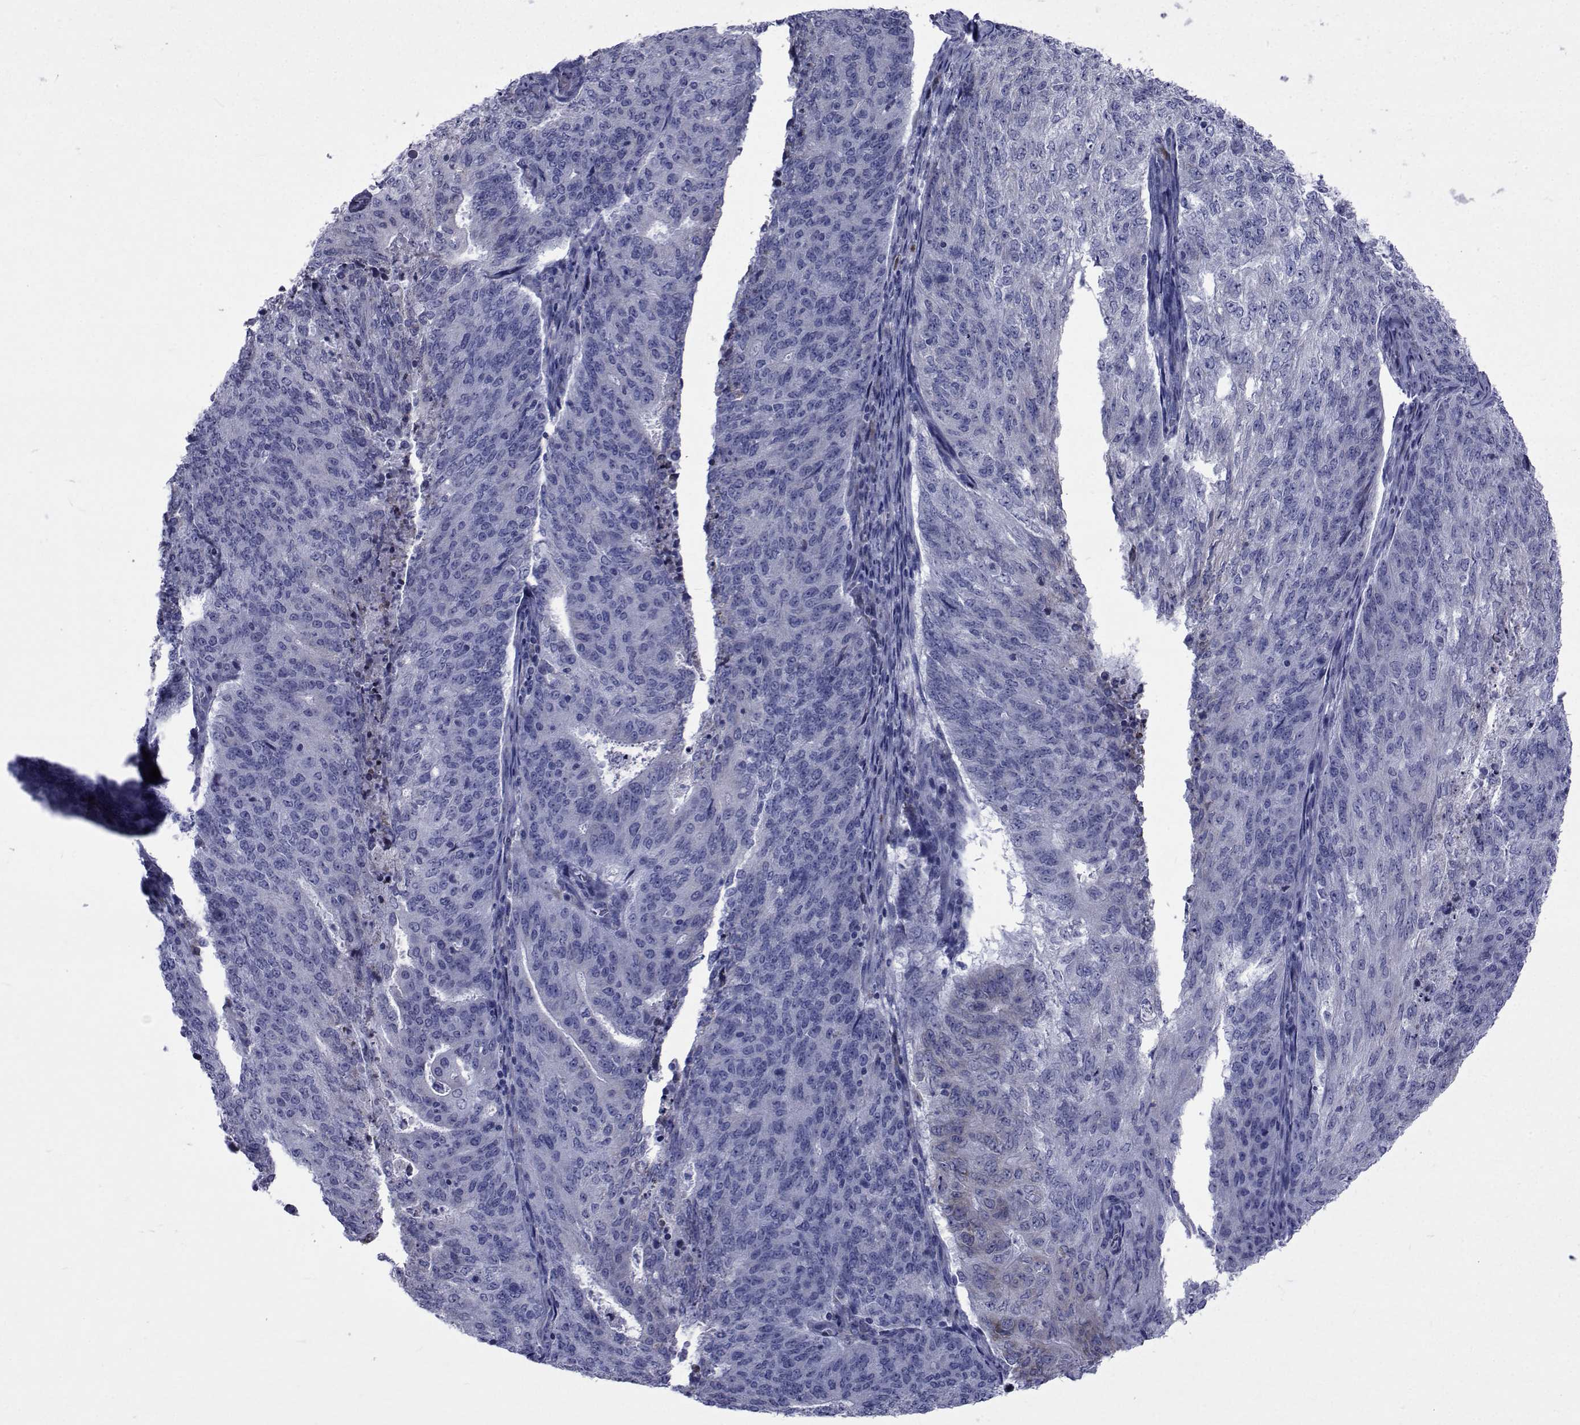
{"staining": {"intensity": "negative", "quantity": "none", "location": "none"}, "tissue": "endometrial cancer", "cell_type": "Tumor cells", "image_type": "cancer", "snomed": [{"axis": "morphology", "description": "Adenocarcinoma, NOS"}, {"axis": "topography", "description": "Endometrium"}], "caption": "Immunohistochemistry (IHC) of human endometrial adenocarcinoma shows no positivity in tumor cells.", "gene": "ROPN1", "patient": {"sex": "female", "age": 82}}